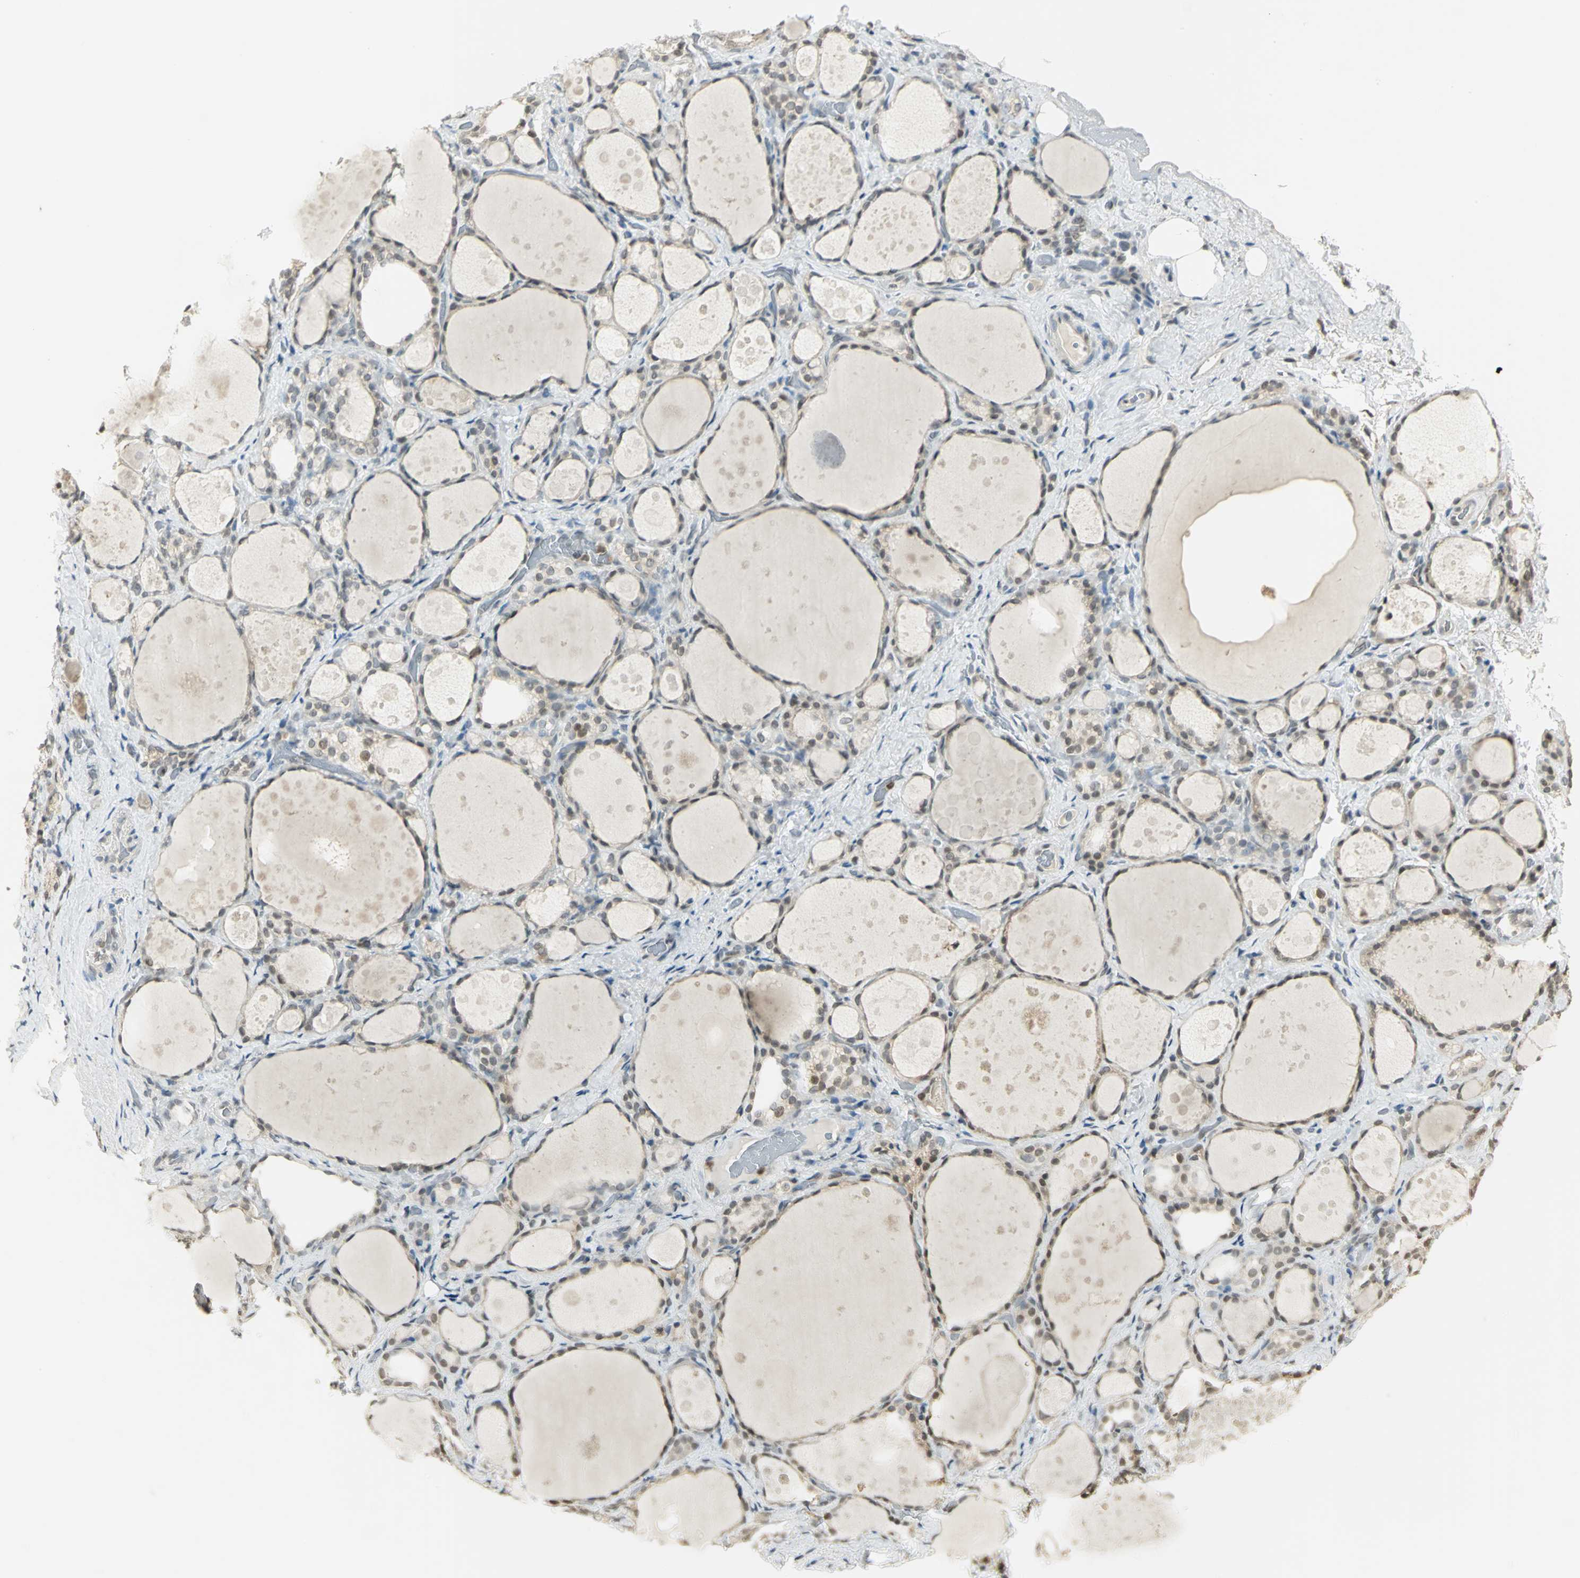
{"staining": {"intensity": "weak", "quantity": "25%-75%", "location": "cytoplasmic/membranous"}, "tissue": "thyroid gland", "cell_type": "Glandular cells", "image_type": "normal", "snomed": [{"axis": "morphology", "description": "Normal tissue, NOS"}, {"axis": "topography", "description": "Thyroid gland"}], "caption": "Weak cytoplasmic/membranous protein staining is appreciated in approximately 25%-75% of glandular cells in thyroid gland.", "gene": "SMARCA5", "patient": {"sex": "female", "age": 75}}